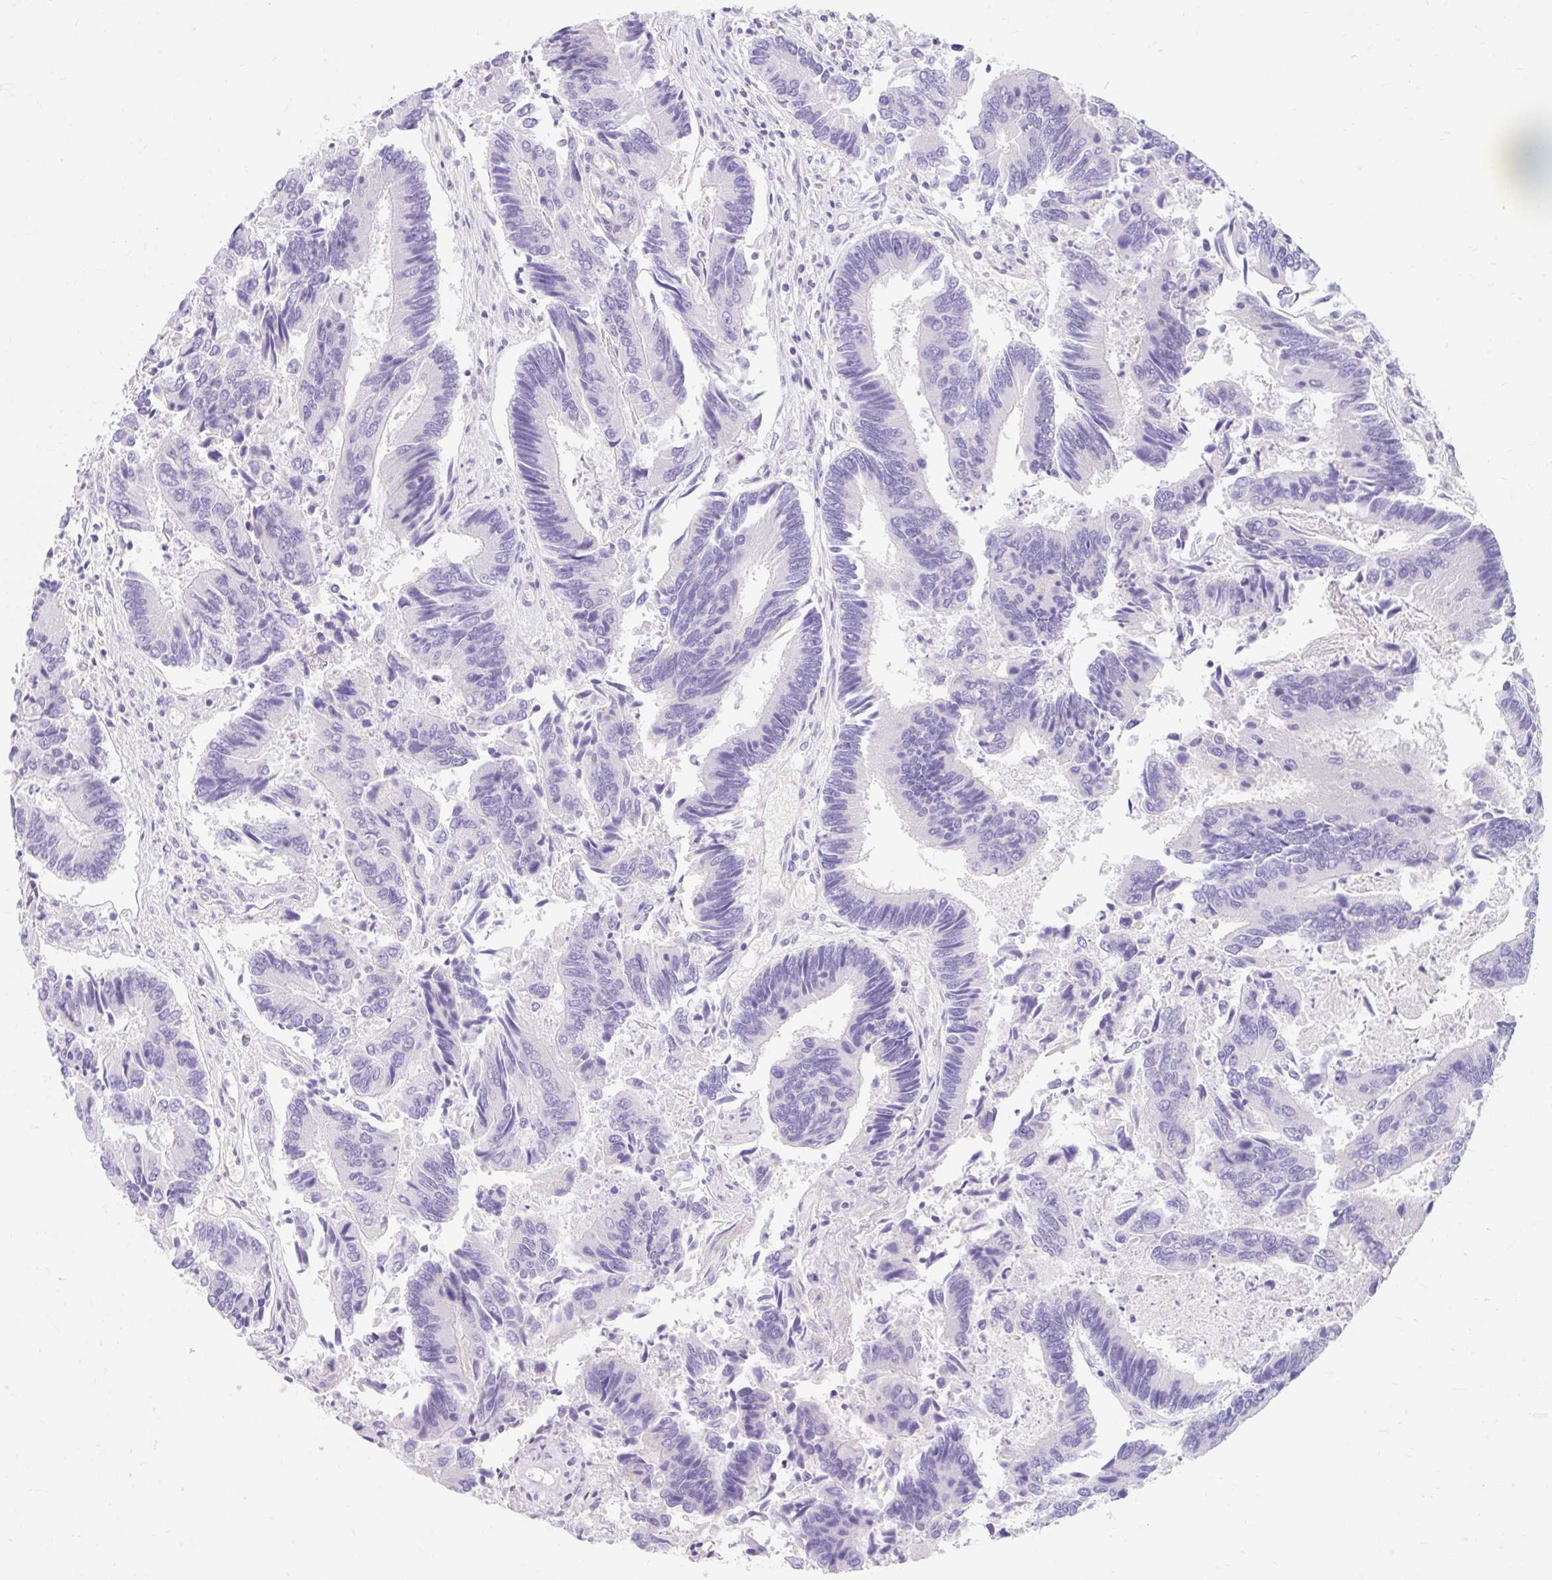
{"staining": {"intensity": "negative", "quantity": "none", "location": "none"}, "tissue": "colorectal cancer", "cell_type": "Tumor cells", "image_type": "cancer", "snomed": [{"axis": "morphology", "description": "Adenocarcinoma, NOS"}, {"axis": "topography", "description": "Colon"}], "caption": "Tumor cells are negative for protein expression in human colorectal cancer (adenocarcinoma). (Brightfield microscopy of DAB IHC at high magnification).", "gene": "SLC28A1", "patient": {"sex": "female", "age": 67}}